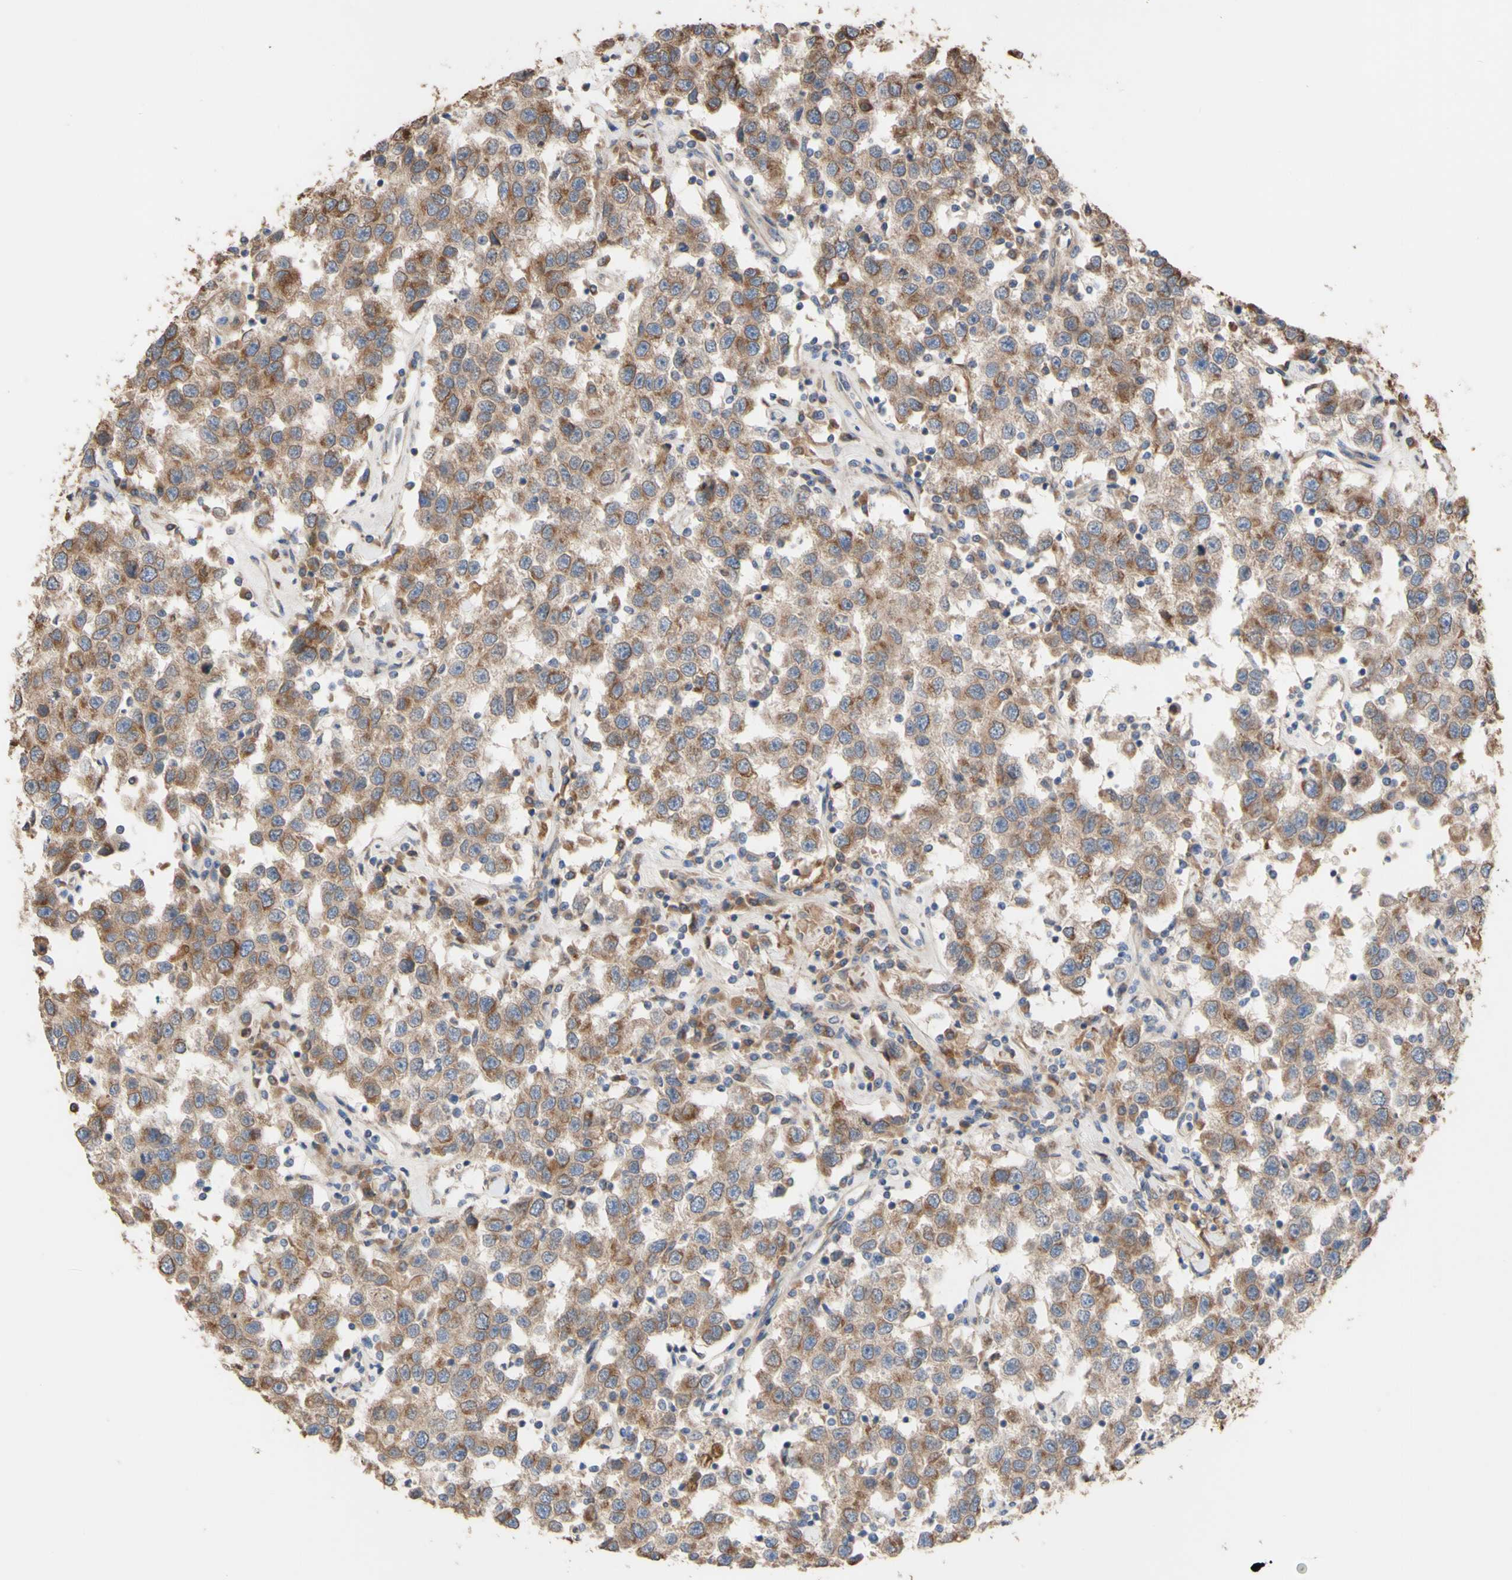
{"staining": {"intensity": "moderate", "quantity": ">75%", "location": "cytoplasmic/membranous"}, "tissue": "testis cancer", "cell_type": "Tumor cells", "image_type": "cancer", "snomed": [{"axis": "morphology", "description": "Seminoma, NOS"}, {"axis": "topography", "description": "Testis"}], "caption": "Moderate cytoplasmic/membranous protein expression is identified in about >75% of tumor cells in testis cancer (seminoma).", "gene": "NECTIN3", "patient": {"sex": "male", "age": 41}}